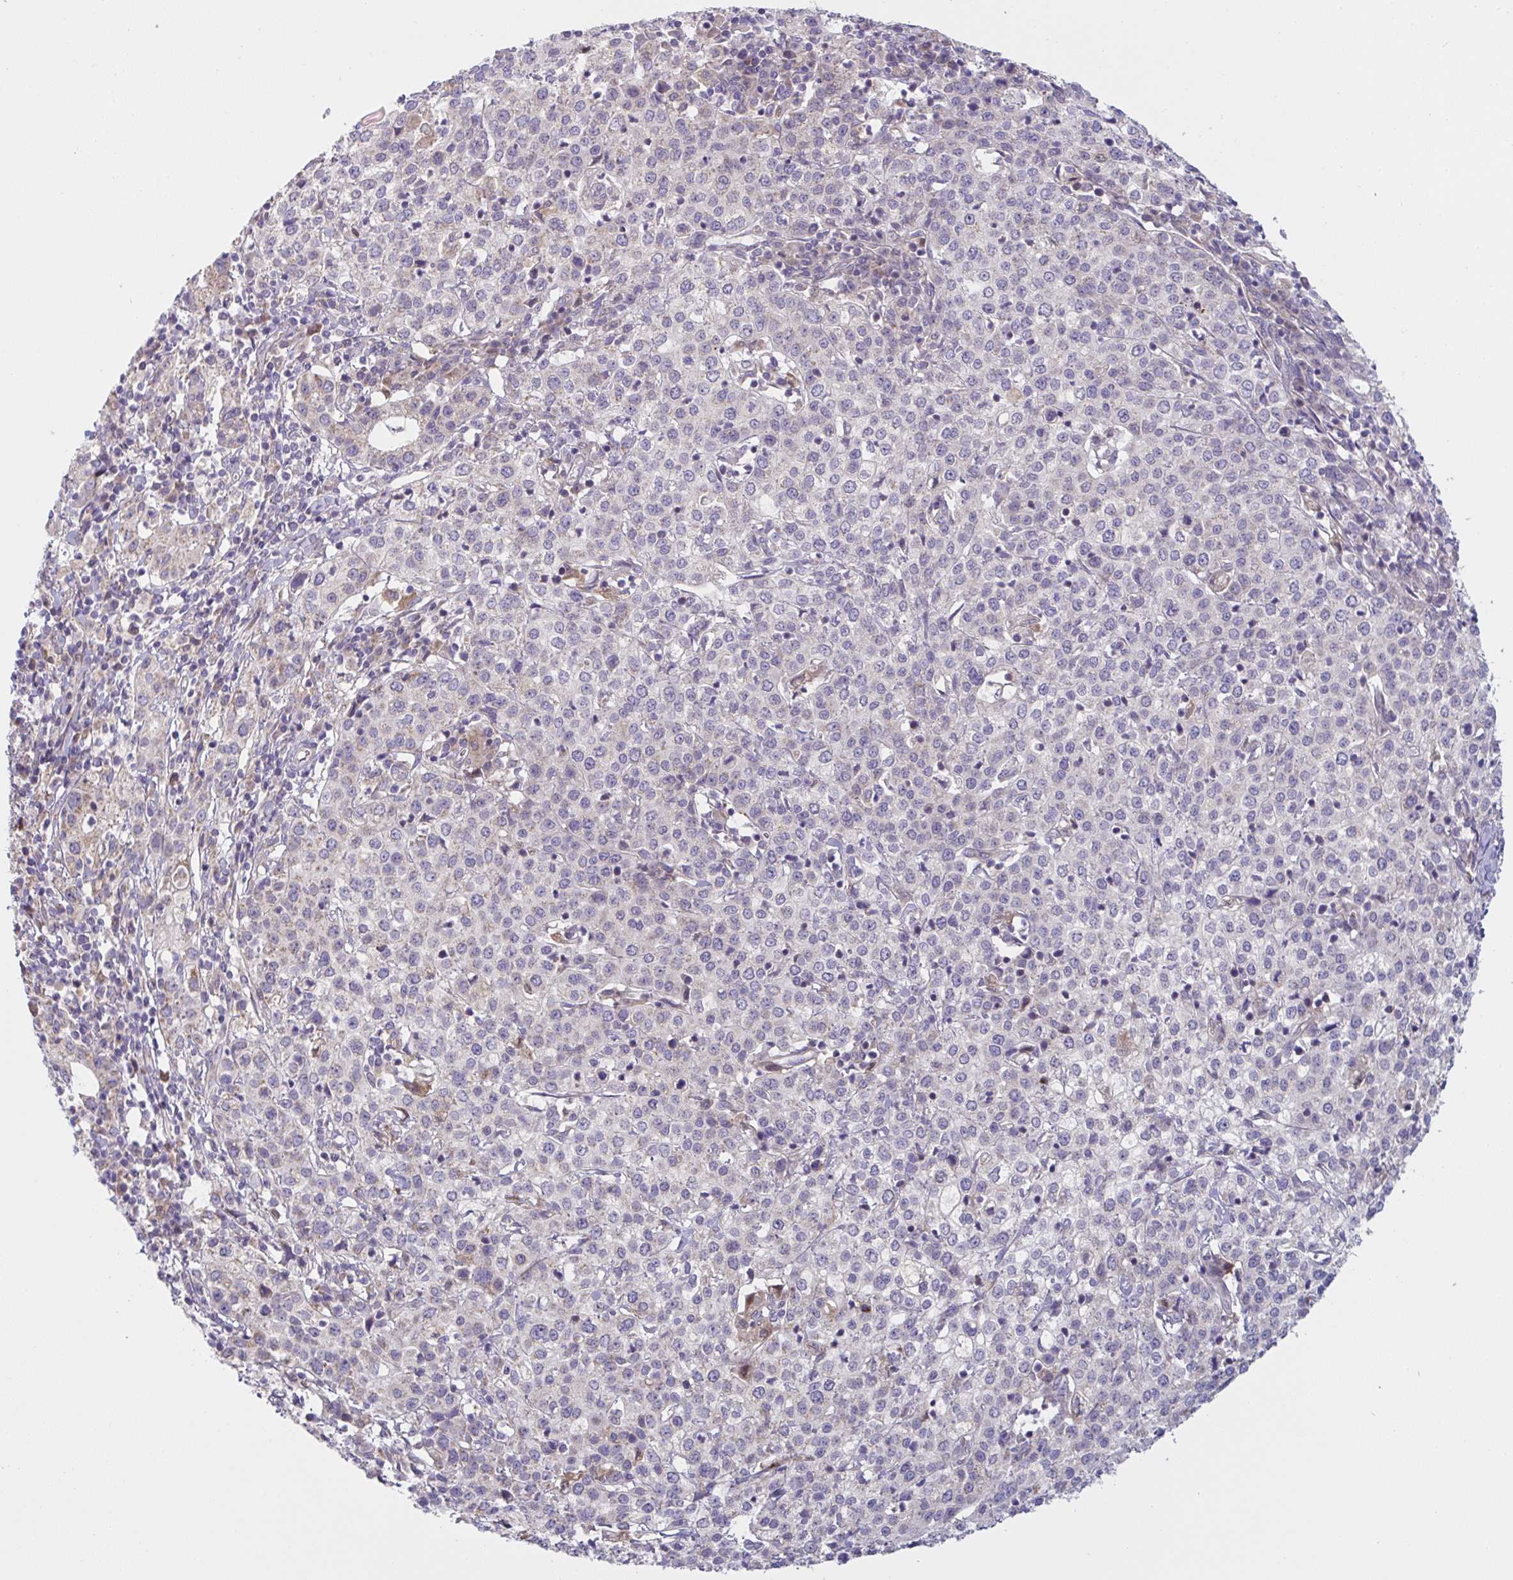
{"staining": {"intensity": "weak", "quantity": "<25%", "location": "cytoplasmic/membranous"}, "tissue": "cervical cancer", "cell_type": "Tumor cells", "image_type": "cancer", "snomed": [{"axis": "morphology", "description": "Normal tissue, NOS"}, {"axis": "morphology", "description": "Adenocarcinoma, NOS"}, {"axis": "topography", "description": "Cervix"}], "caption": "High power microscopy image of an immunohistochemistry image of cervical cancer (adenocarcinoma), revealing no significant positivity in tumor cells.", "gene": "MRPS2", "patient": {"sex": "female", "age": 44}}